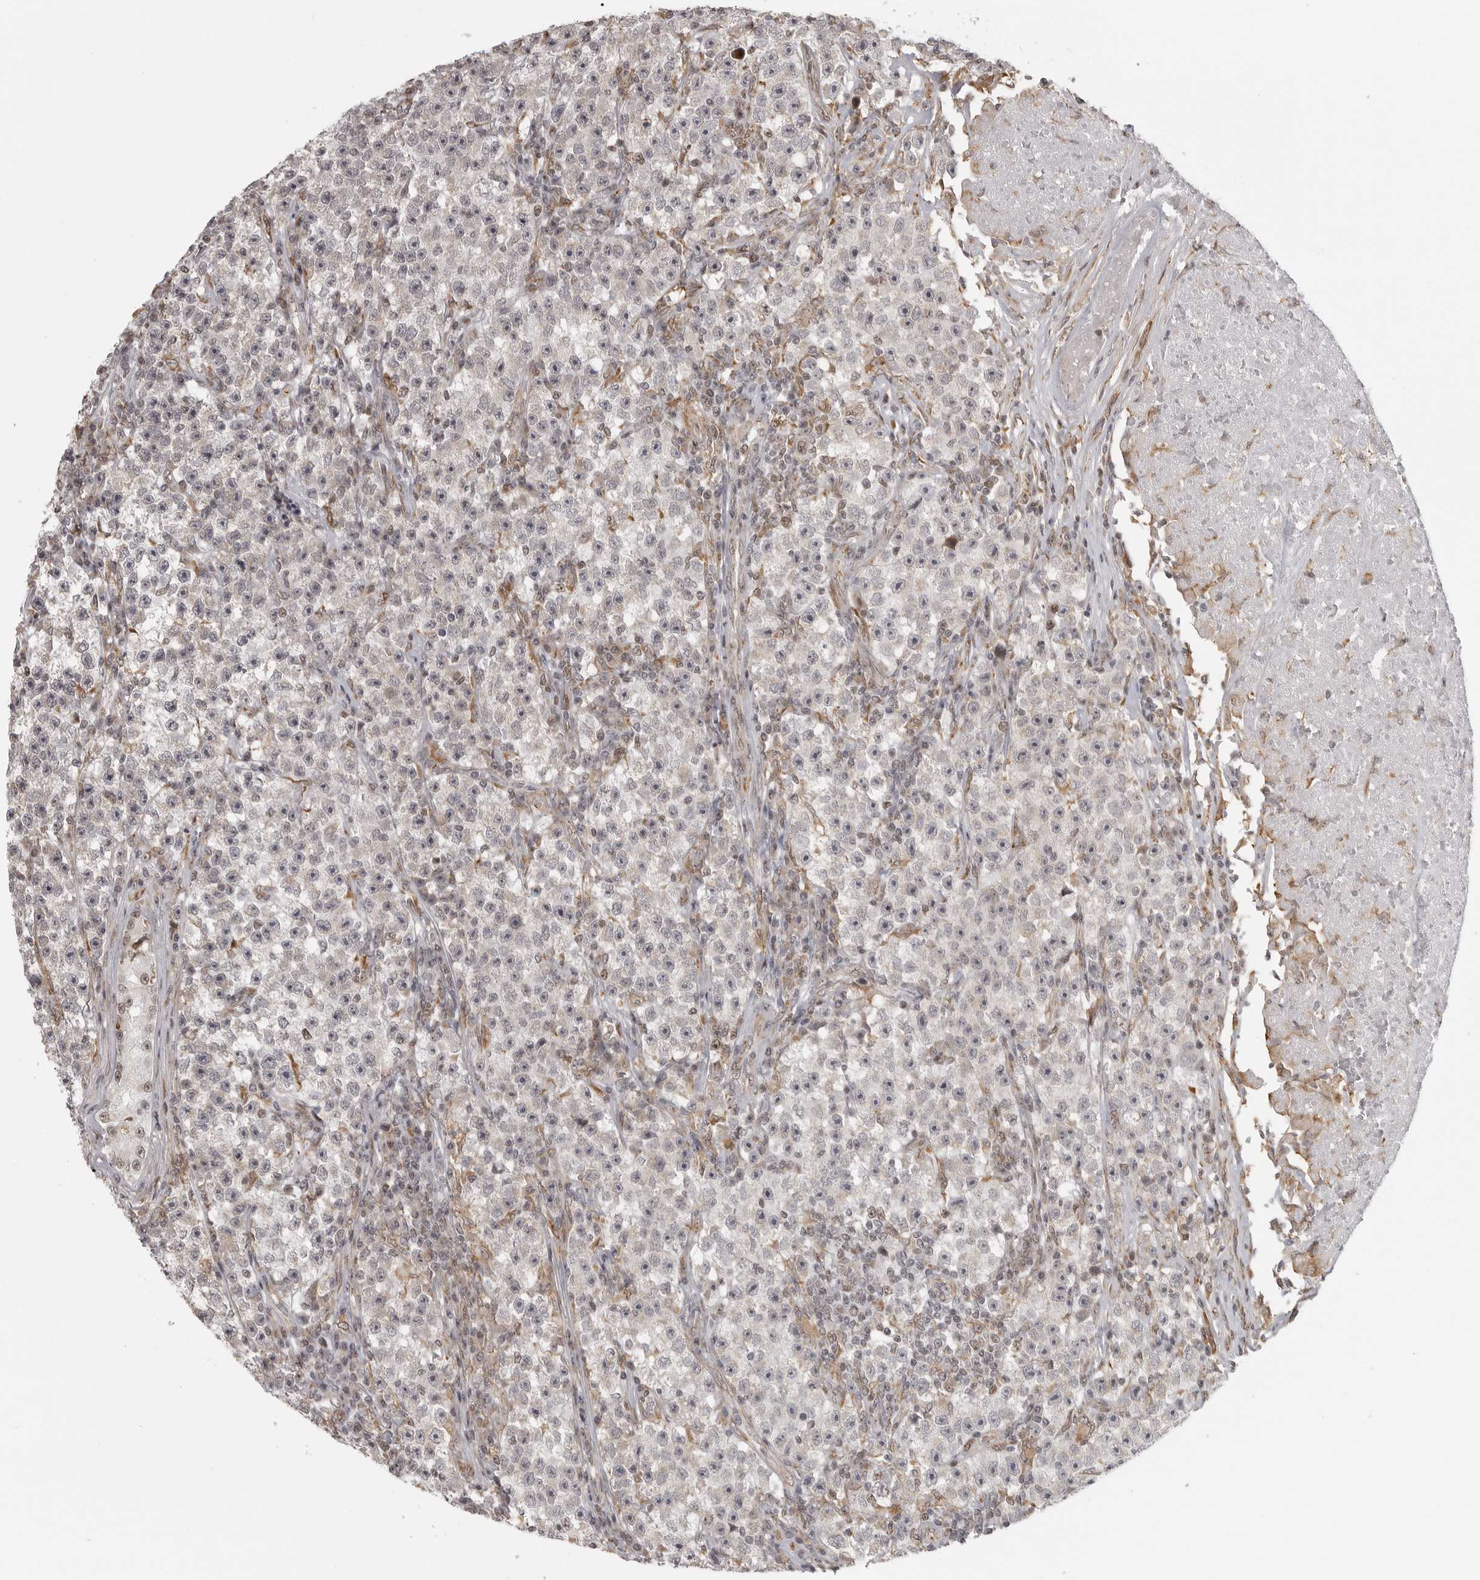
{"staining": {"intensity": "negative", "quantity": "none", "location": "none"}, "tissue": "testis cancer", "cell_type": "Tumor cells", "image_type": "cancer", "snomed": [{"axis": "morphology", "description": "Seminoma, NOS"}, {"axis": "topography", "description": "Testis"}], "caption": "A photomicrograph of testis seminoma stained for a protein displays no brown staining in tumor cells. Nuclei are stained in blue.", "gene": "ISG20L2", "patient": {"sex": "male", "age": 22}}